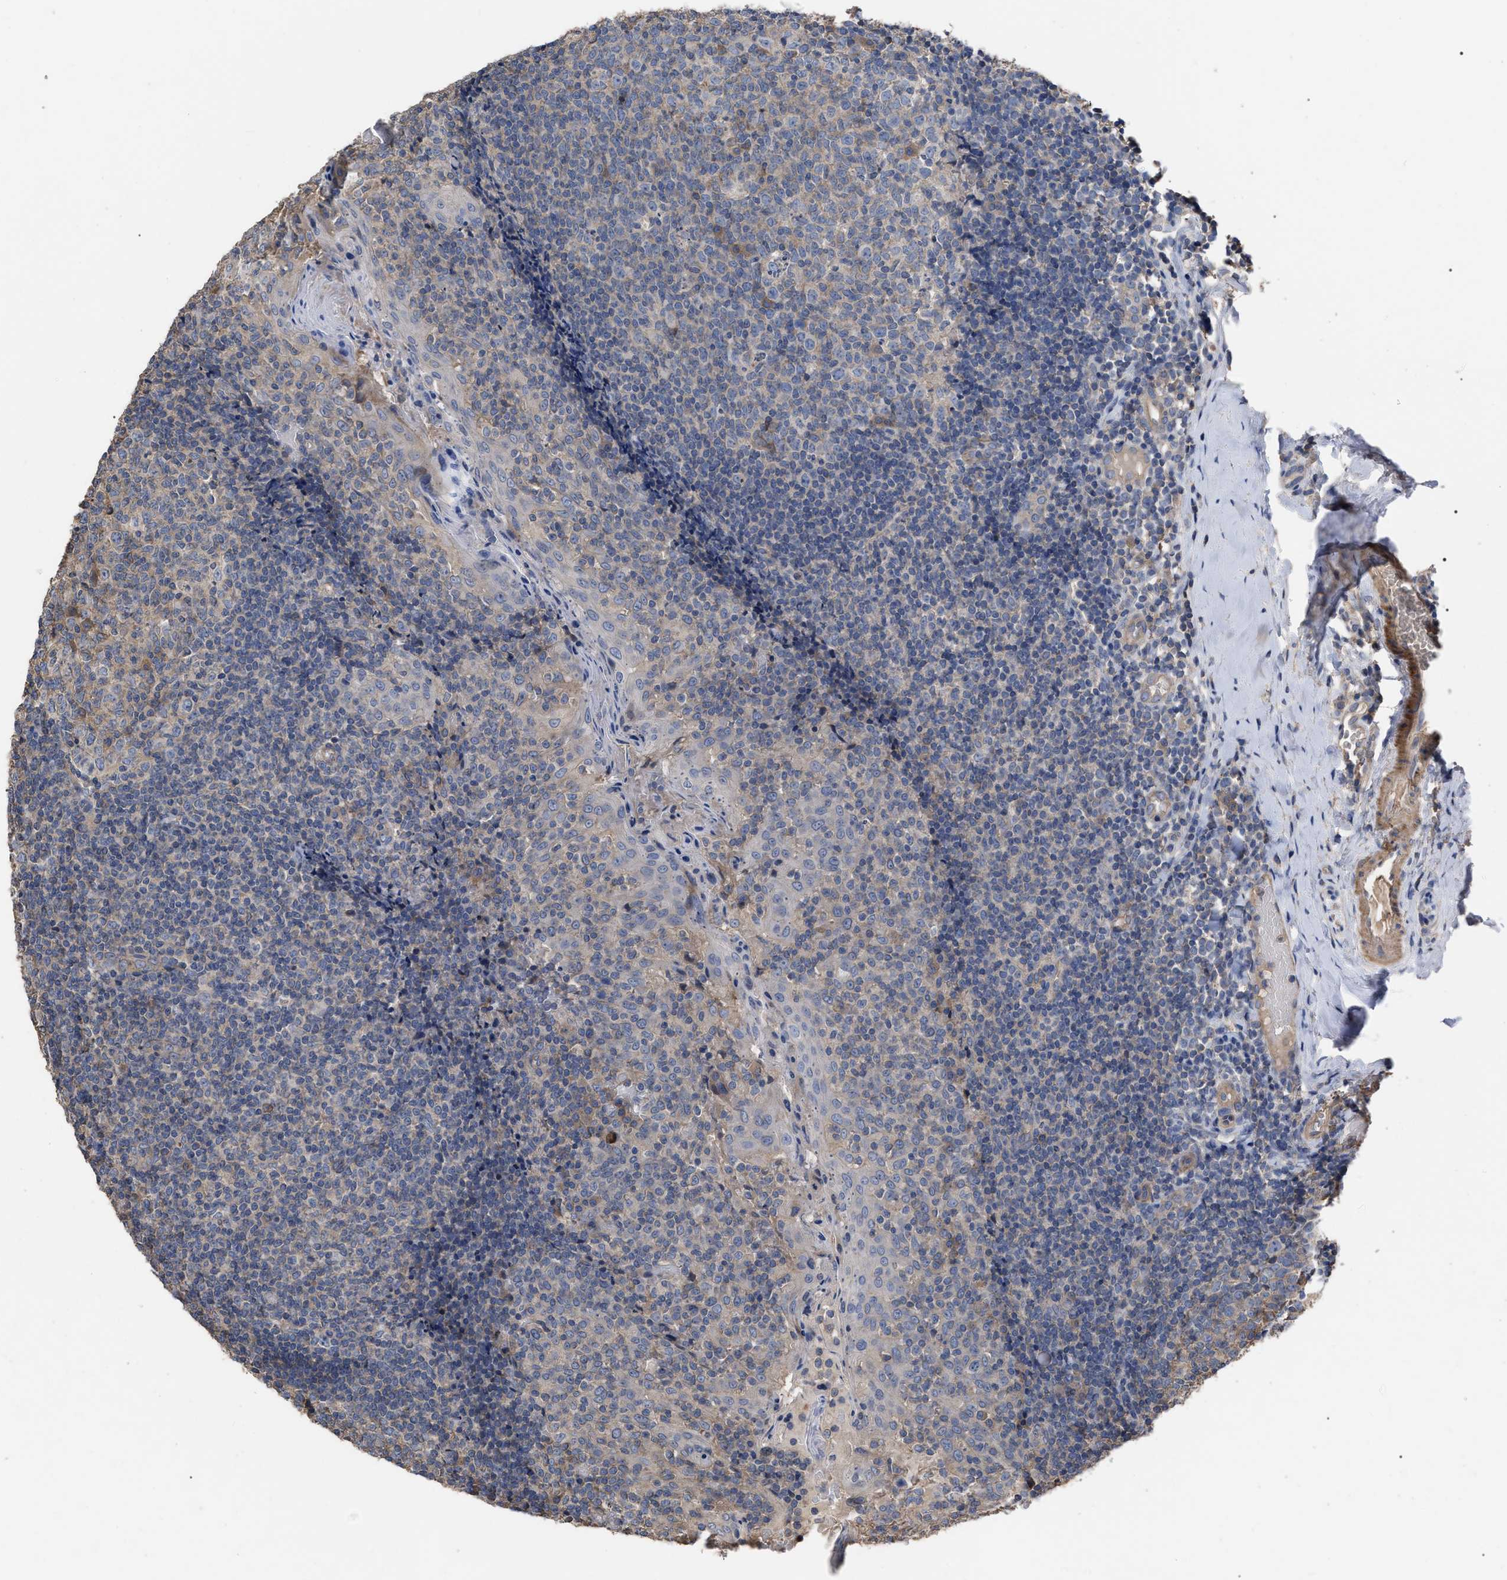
{"staining": {"intensity": "moderate", "quantity": "<25%", "location": "cytoplasmic/membranous"}, "tissue": "tonsil", "cell_type": "Germinal center cells", "image_type": "normal", "snomed": [{"axis": "morphology", "description": "Normal tissue, NOS"}, {"axis": "topography", "description": "Tonsil"}], "caption": "A high-resolution micrograph shows immunohistochemistry (IHC) staining of normal tonsil, which reveals moderate cytoplasmic/membranous expression in about <25% of germinal center cells.", "gene": "BTN2A1", "patient": {"sex": "female", "age": 19}}